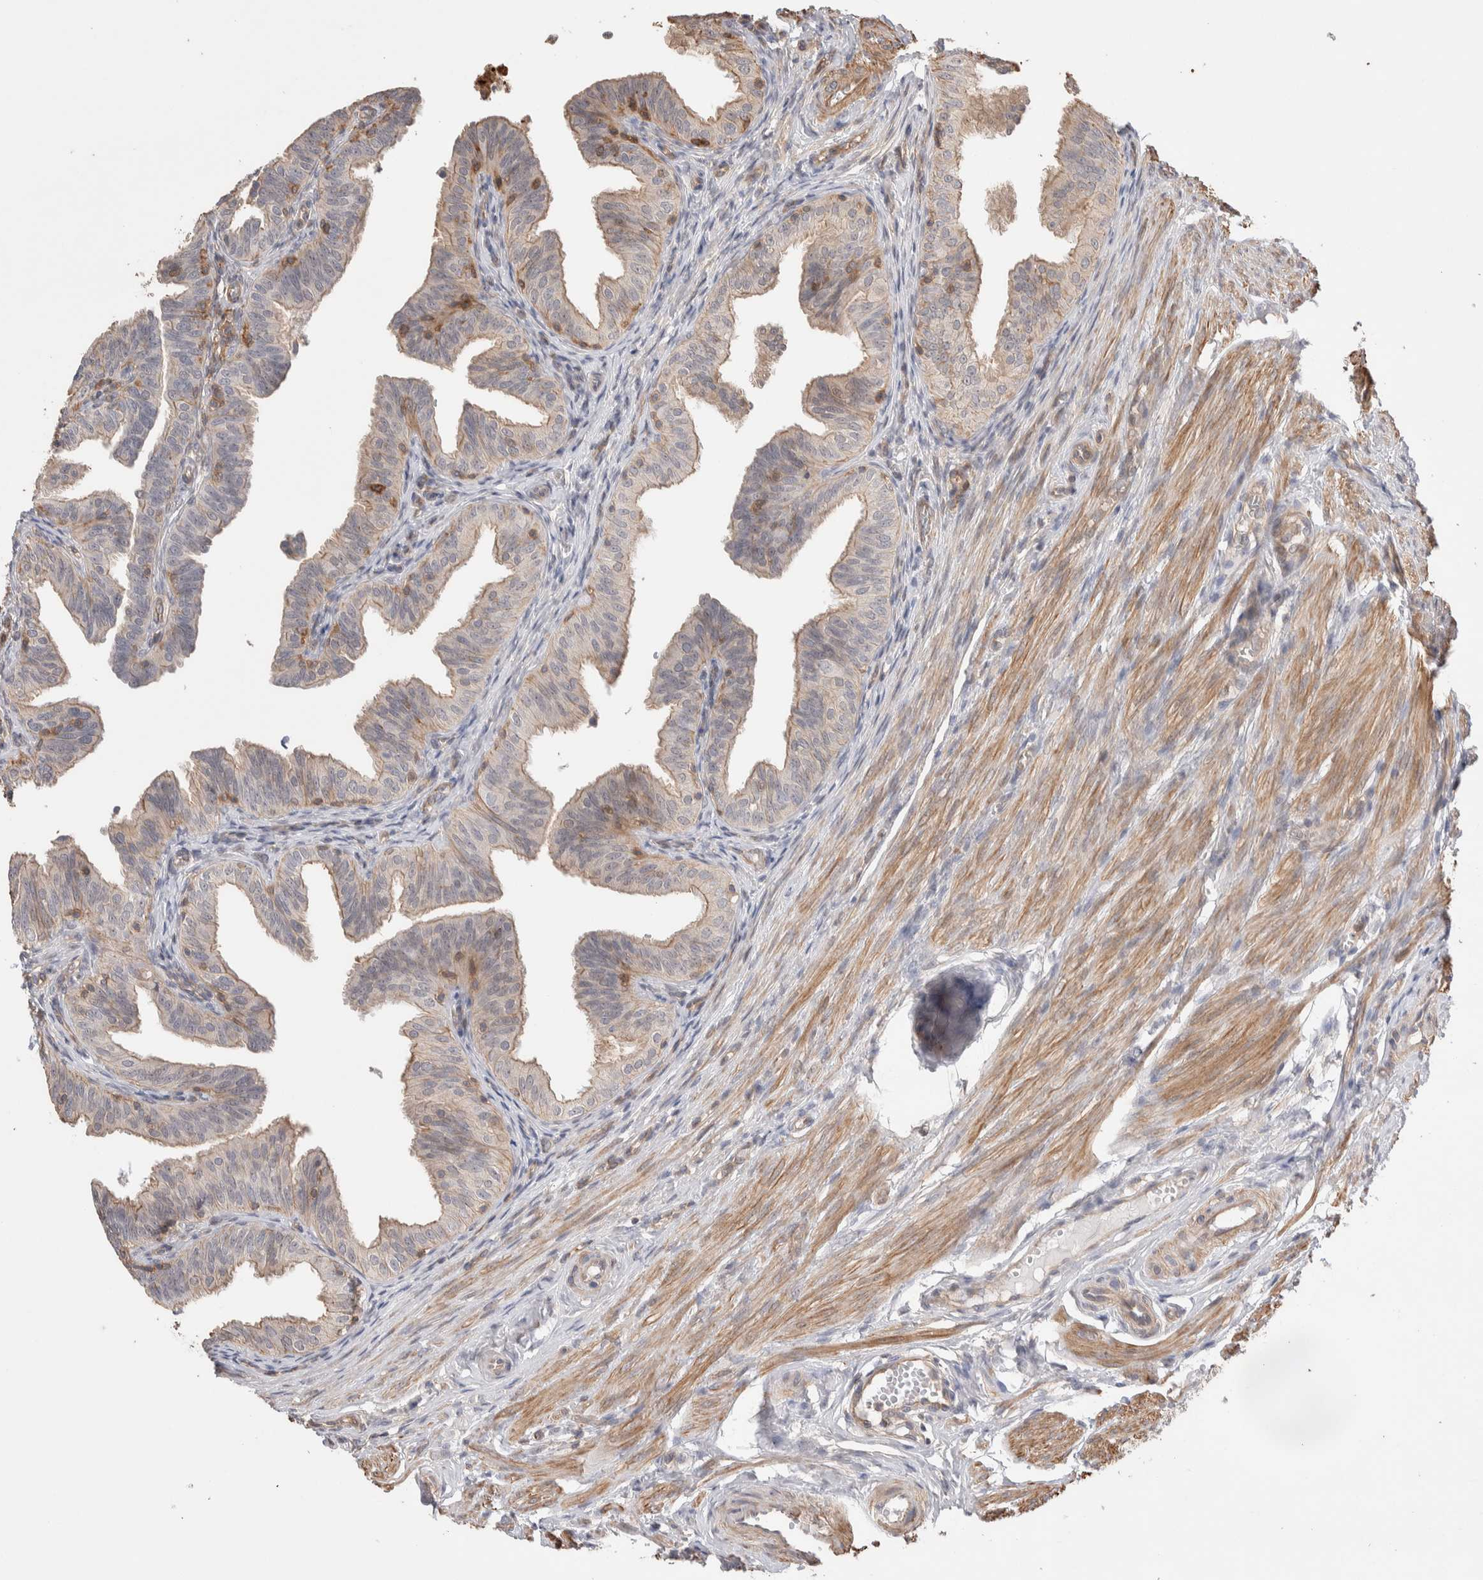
{"staining": {"intensity": "weak", "quantity": "<25%", "location": "cytoplasmic/membranous"}, "tissue": "fallopian tube", "cell_type": "Glandular cells", "image_type": "normal", "snomed": [{"axis": "morphology", "description": "Normal tissue, NOS"}, {"axis": "topography", "description": "Fallopian tube"}], "caption": "Immunohistochemistry micrograph of benign human fallopian tube stained for a protein (brown), which shows no expression in glandular cells.", "gene": "ZNF704", "patient": {"sex": "female", "age": 35}}